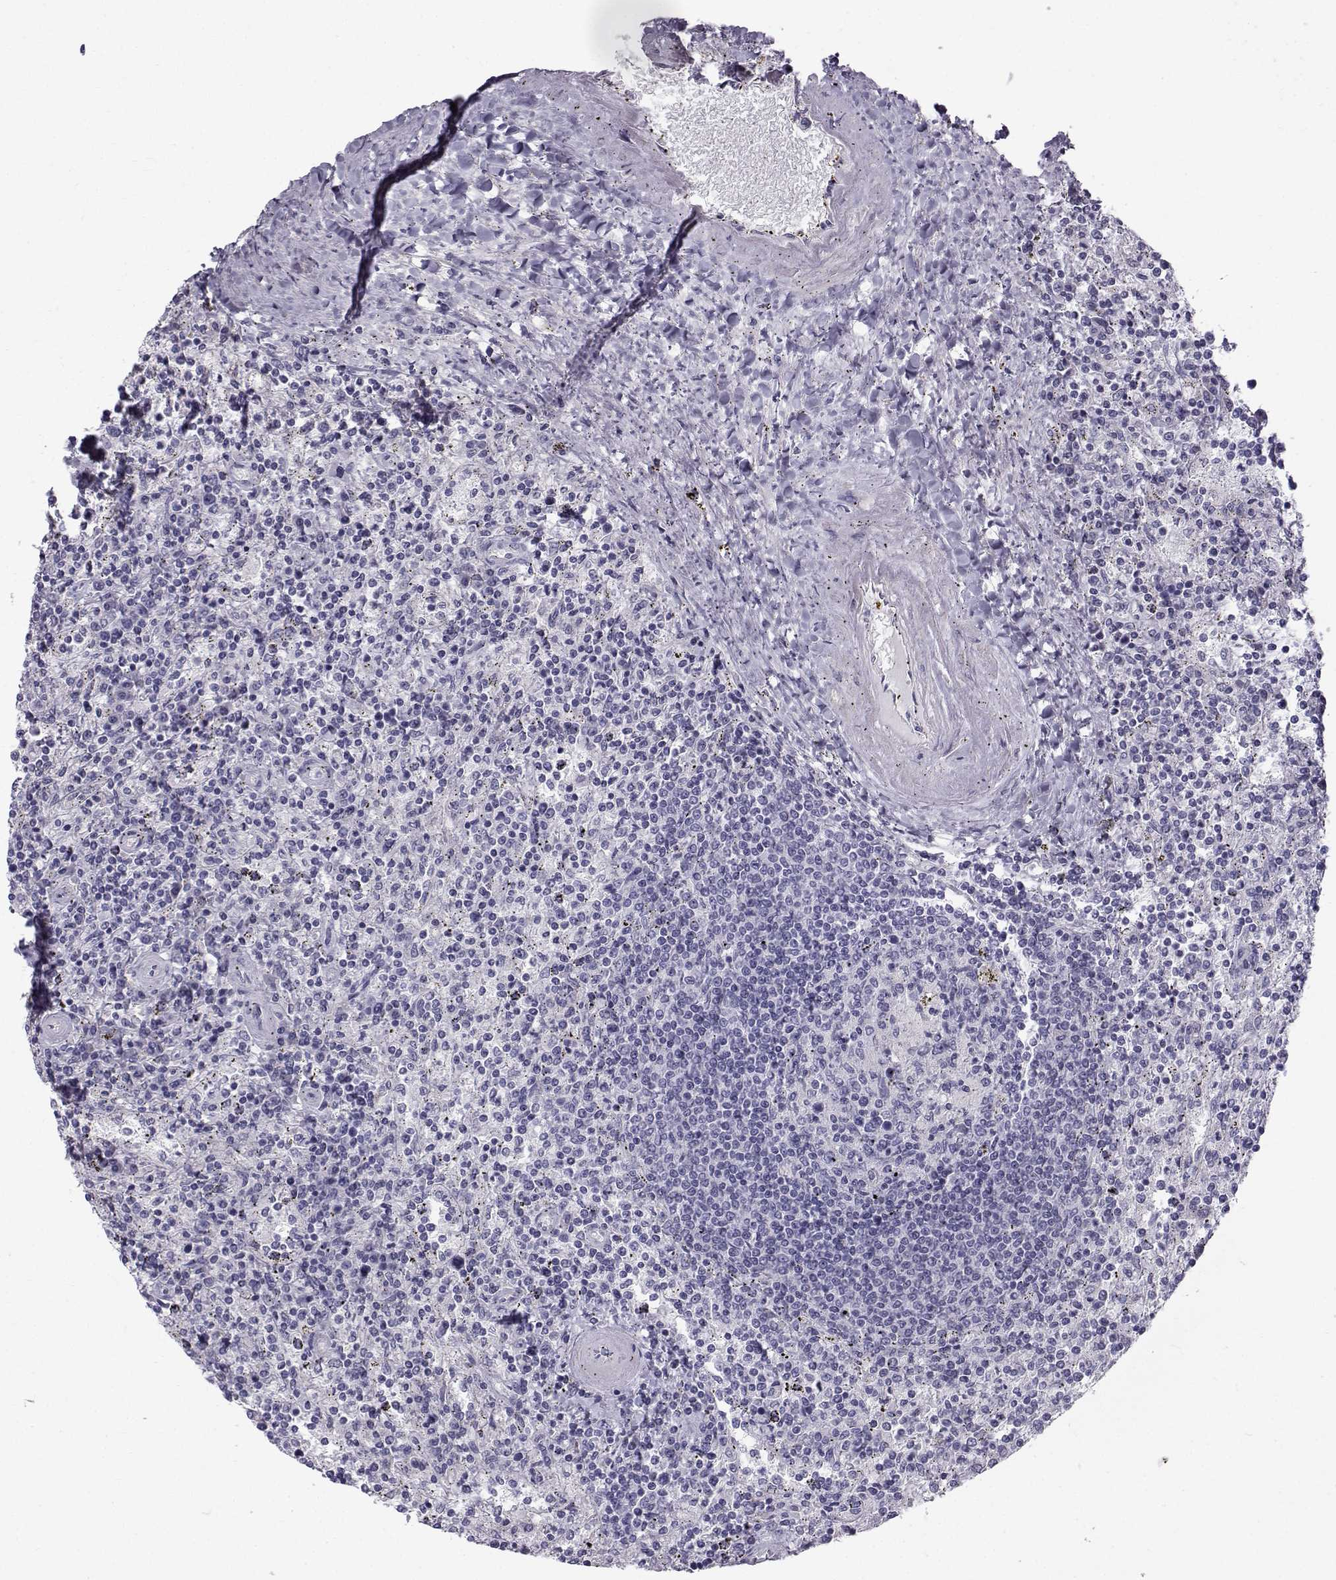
{"staining": {"intensity": "negative", "quantity": "none", "location": "none"}, "tissue": "lymphoma", "cell_type": "Tumor cells", "image_type": "cancer", "snomed": [{"axis": "morphology", "description": "Malignant lymphoma, non-Hodgkin's type, Low grade"}, {"axis": "topography", "description": "Spleen"}], "caption": "An image of human lymphoma is negative for staining in tumor cells. (Stains: DAB (3,3'-diaminobenzidine) immunohistochemistry (IHC) with hematoxylin counter stain, Microscopy: brightfield microscopy at high magnification).", "gene": "CALCR", "patient": {"sex": "male", "age": 62}}